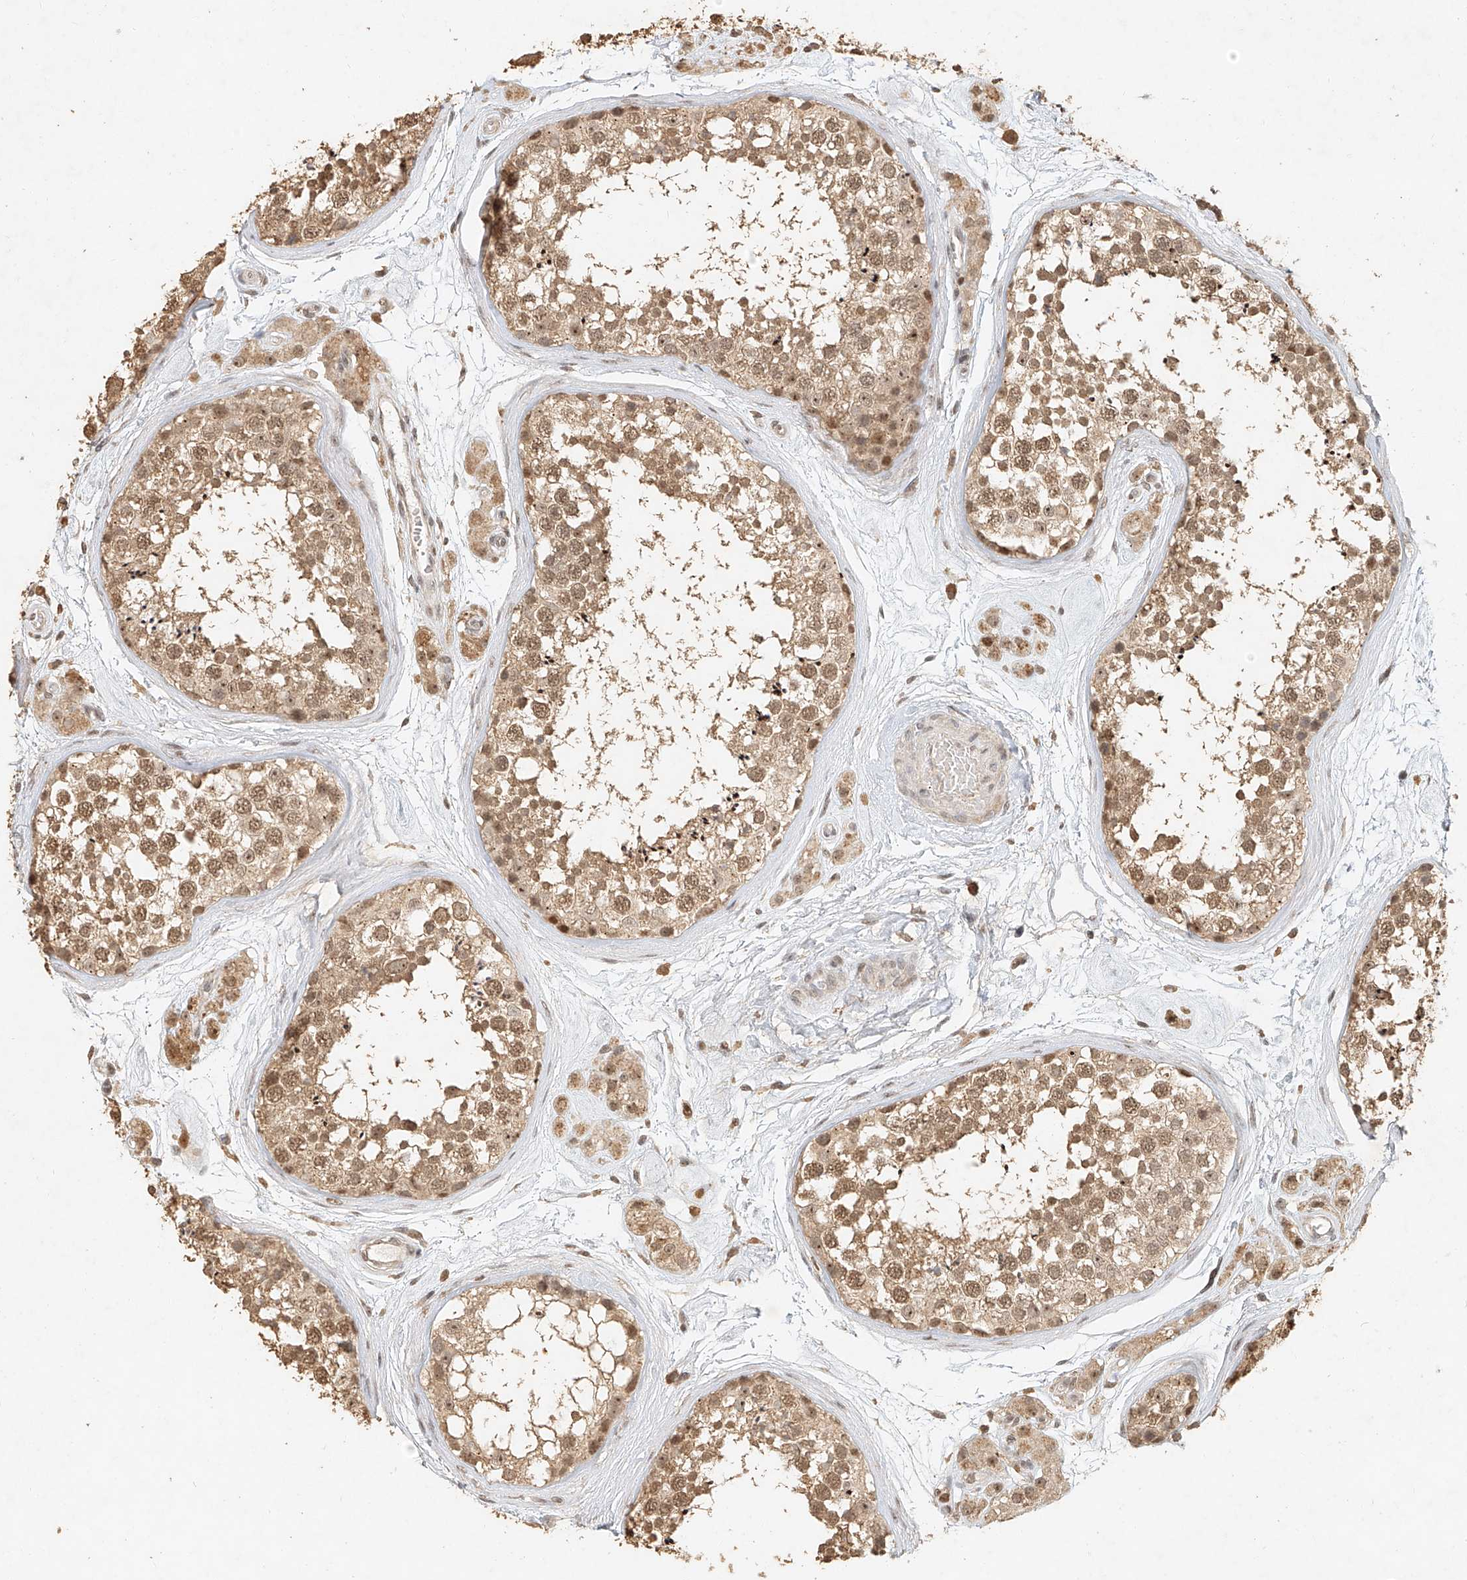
{"staining": {"intensity": "moderate", "quantity": ">75%", "location": "cytoplasmic/membranous,nuclear"}, "tissue": "testis", "cell_type": "Cells in seminiferous ducts", "image_type": "normal", "snomed": [{"axis": "morphology", "description": "Normal tissue, NOS"}, {"axis": "topography", "description": "Testis"}], "caption": "Testis stained with DAB (3,3'-diaminobenzidine) immunohistochemistry (IHC) shows medium levels of moderate cytoplasmic/membranous,nuclear expression in approximately >75% of cells in seminiferous ducts.", "gene": "CXorf58", "patient": {"sex": "male", "age": 56}}